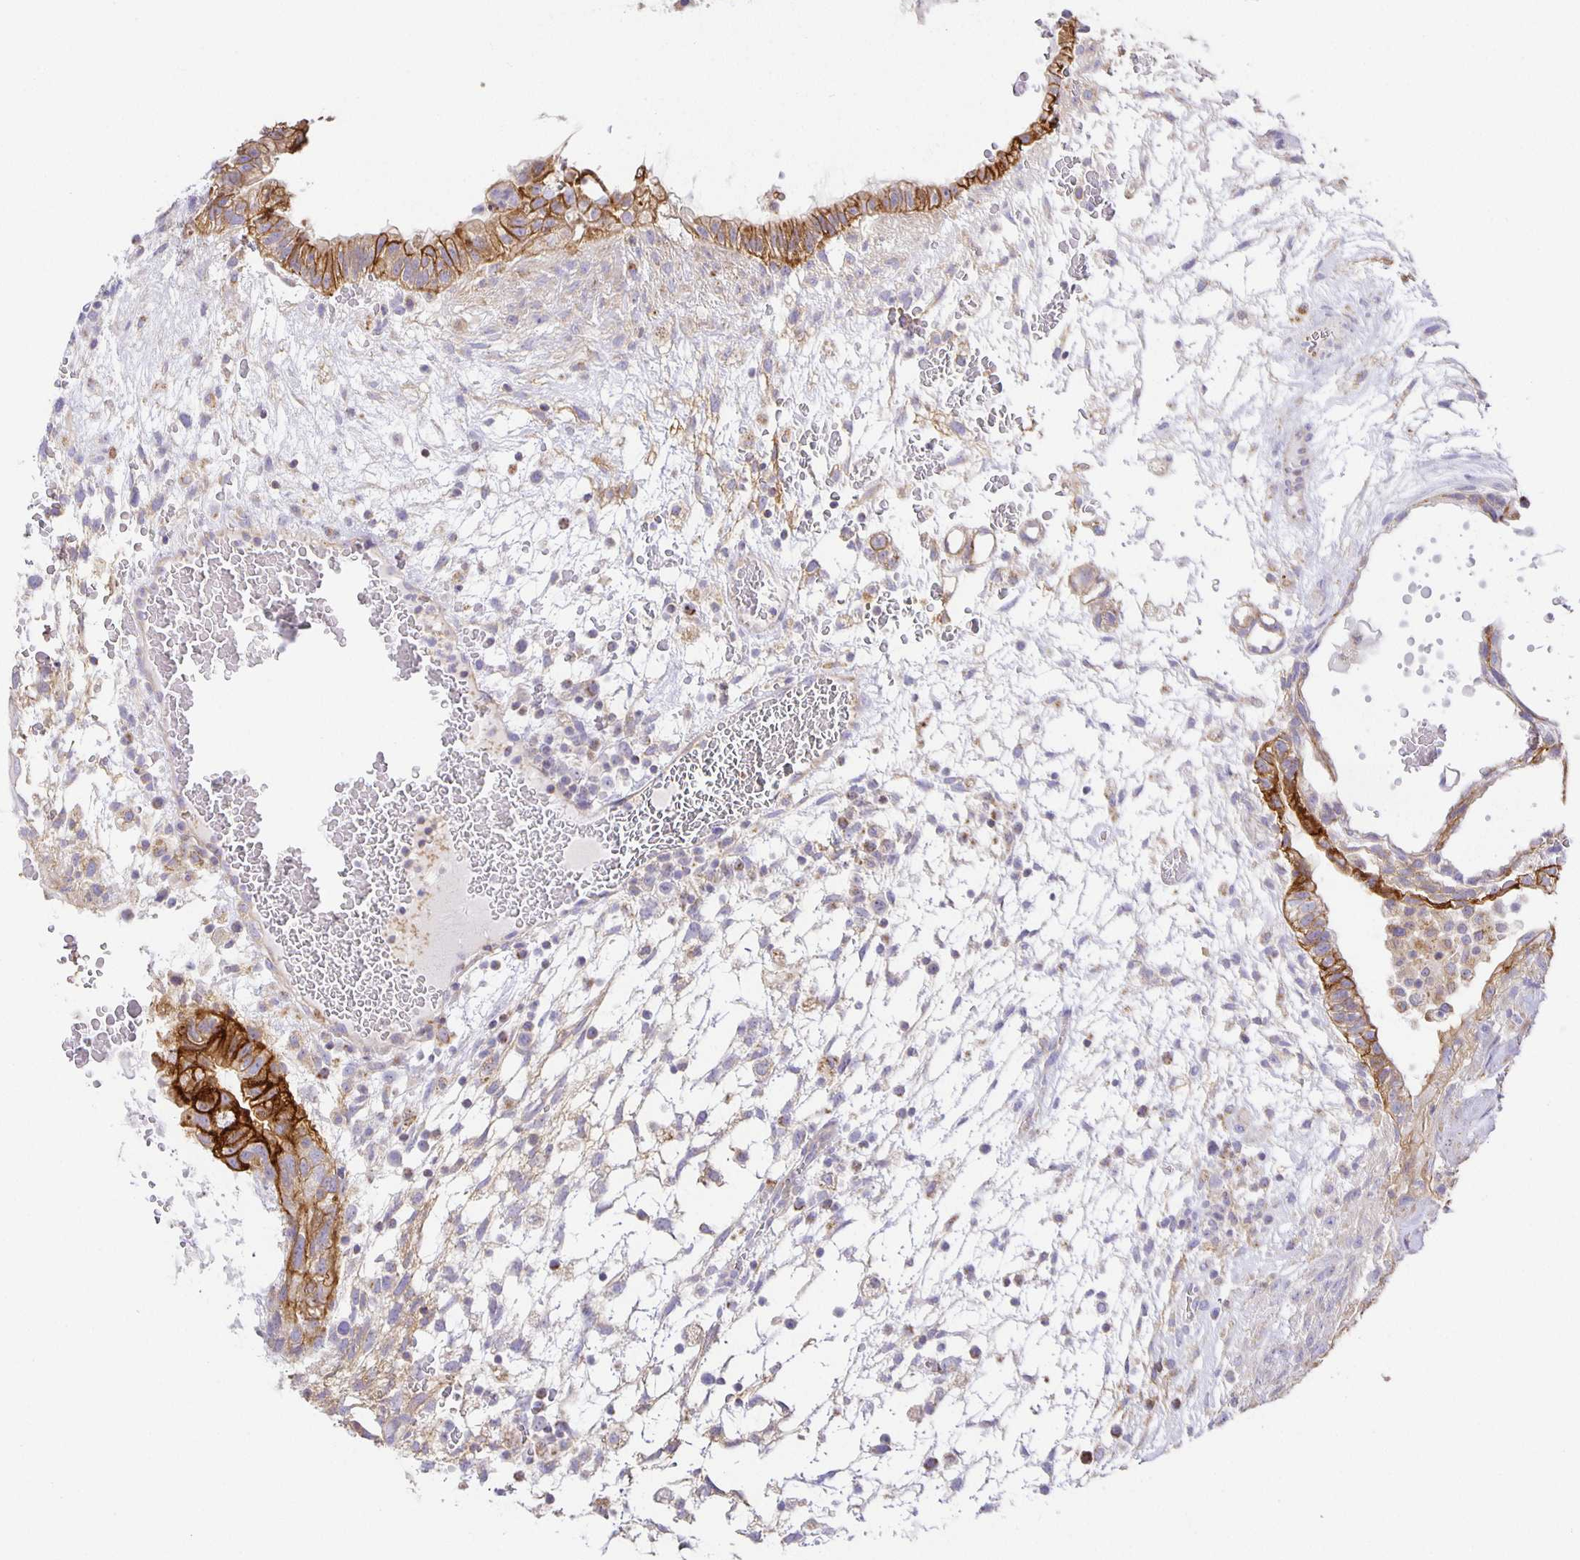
{"staining": {"intensity": "strong", "quantity": "25%-75%", "location": "cytoplasmic/membranous"}, "tissue": "testis cancer", "cell_type": "Tumor cells", "image_type": "cancer", "snomed": [{"axis": "morphology", "description": "Carcinoma, Embryonal, NOS"}, {"axis": "topography", "description": "Testis"}], "caption": "This histopathology image displays embryonal carcinoma (testis) stained with immunohistochemistry (IHC) to label a protein in brown. The cytoplasmic/membranous of tumor cells show strong positivity for the protein. Nuclei are counter-stained blue.", "gene": "FLRT3", "patient": {"sex": "male", "age": 32}}